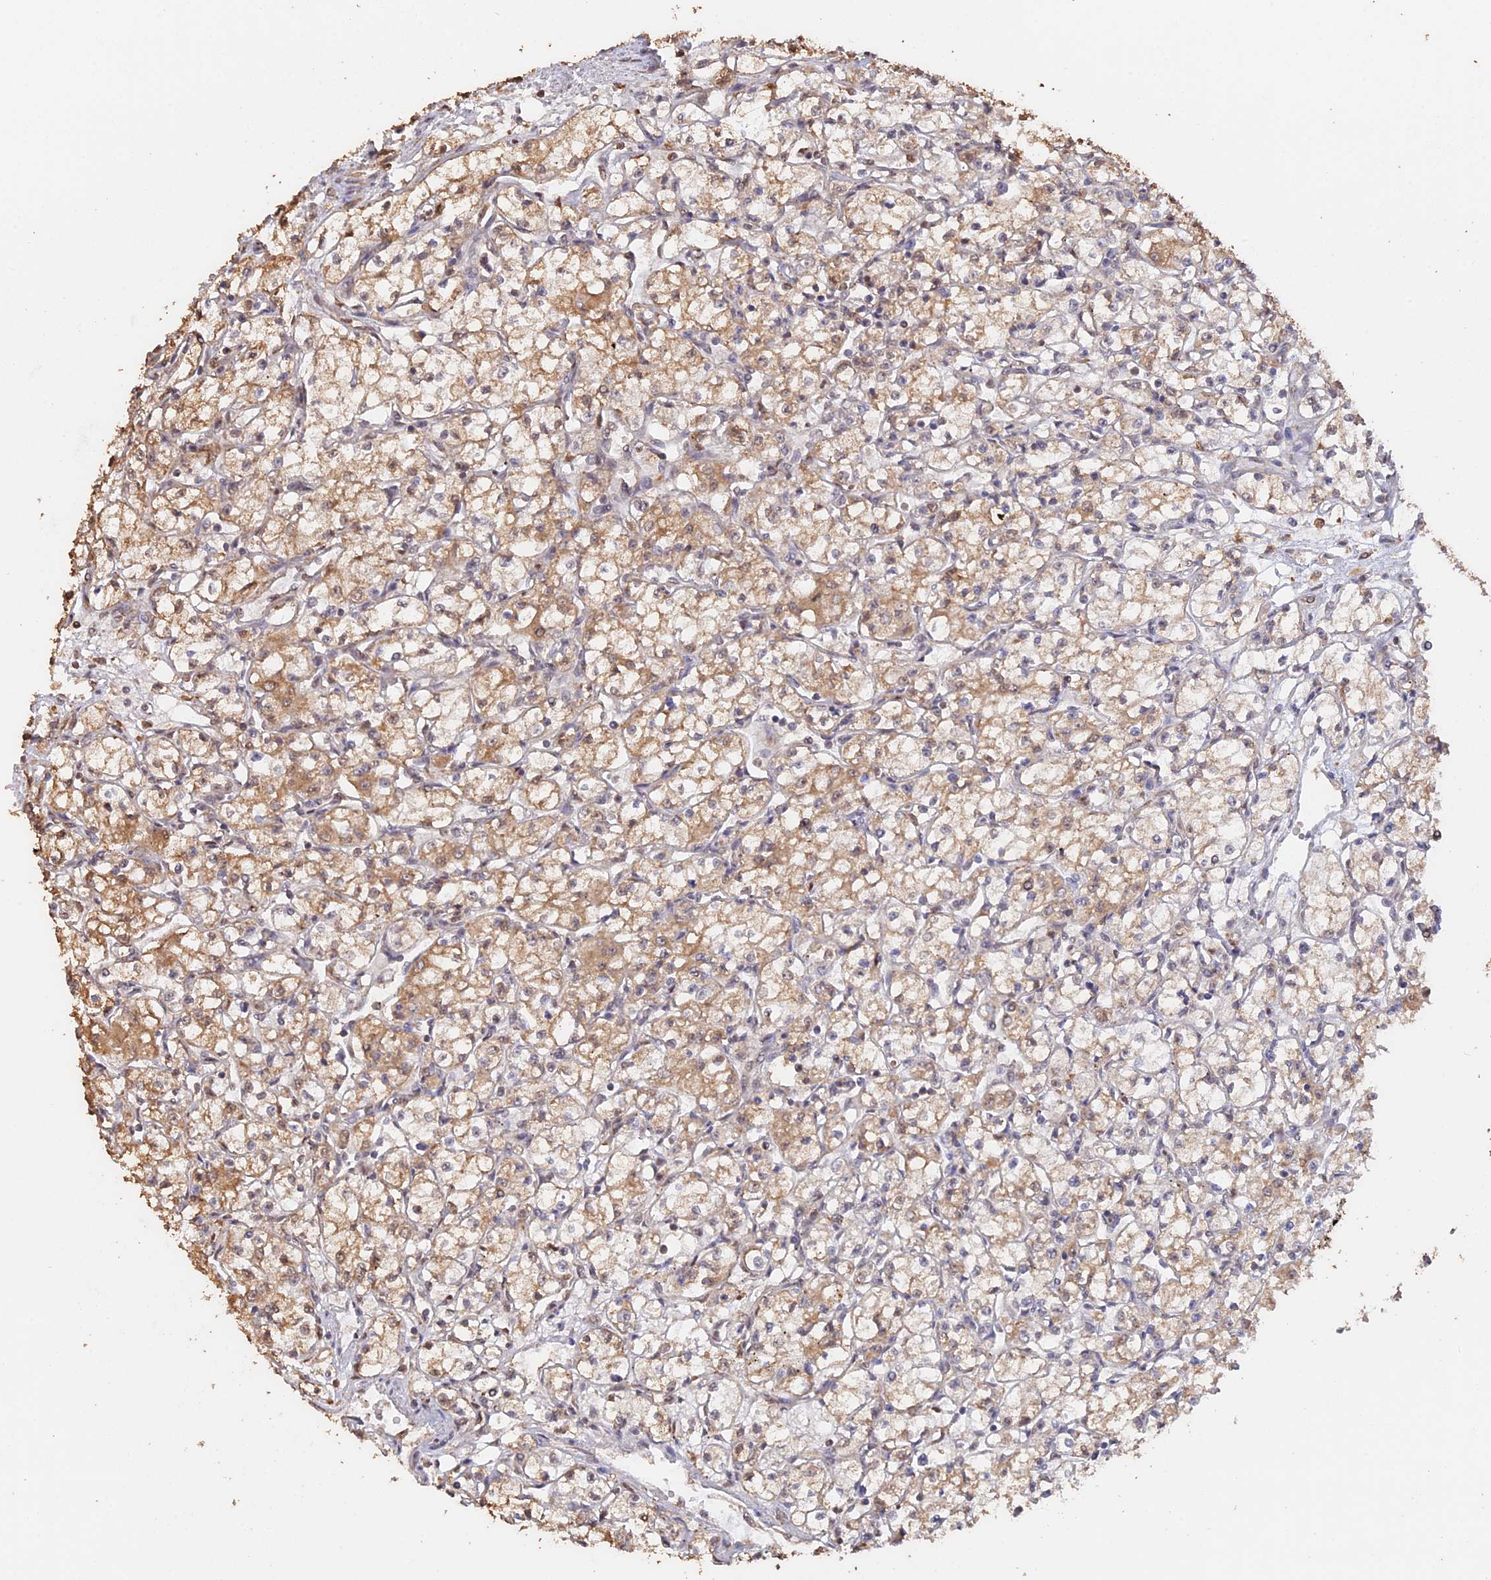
{"staining": {"intensity": "moderate", "quantity": ">75%", "location": "cytoplasmic/membranous"}, "tissue": "renal cancer", "cell_type": "Tumor cells", "image_type": "cancer", "snomed": [{"axis": "morphology", "description": "Adenocarcinoma, NOS"}, {"axis": "topography", "description": "Kidney"}], "caption": "Immunohistochemistry (IHC) photomicrograph of neoplastic tissue: human adenocarcinoma (renal) stained using immunohistochemistry exhibits medium levels of moderate protein expression localized specifically in the cytoplasmic/membranous of tumor cells, appearing as a cytoplasmic/membranous brown color.", "gene": "PSMC6", "patient": {"sex": "male", "age": 59}}